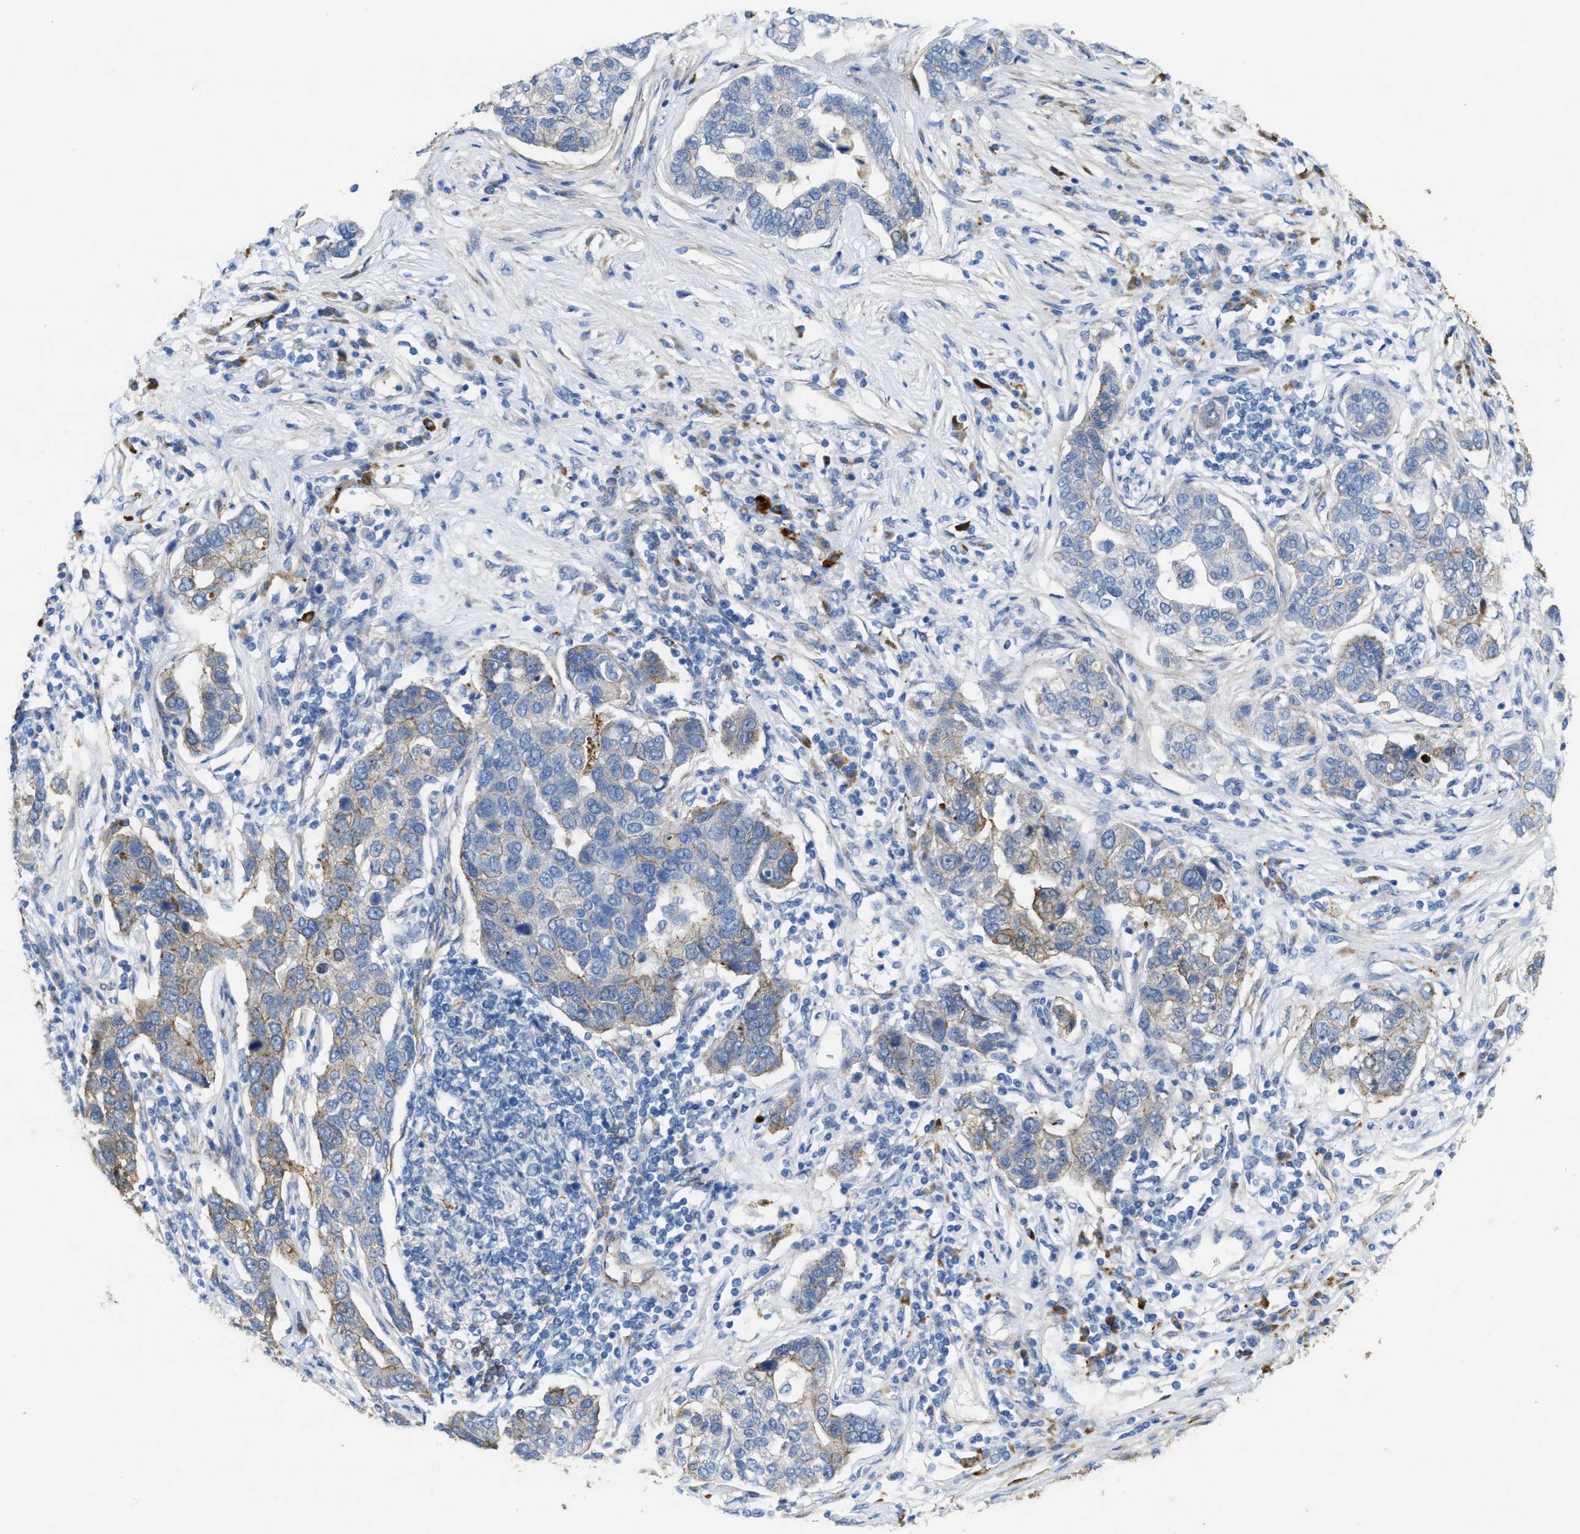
{"staining": {"intensity": "weak", "quantity": "<25%", "location": "cytoplasmic/membranous"}, "tissue": "pancreatic cancer", "cell_type": "Tumor cells", "image_type": "cancer", "snomed": [{"axis": "morphology", "description": "Adenocarcinoma, NOS"}, {"axis": "topography", "description": "Pancreas"}], "caption": "This image is of pancreatic cancer (adenocarcinoma) stained with immunohistochemistry to label a protein in brown with the nuclei are counter-stained blue. There is no positivity in tumor cells.", "gene": "ASS1", "patient": {"sex": "female", "age": 61}}